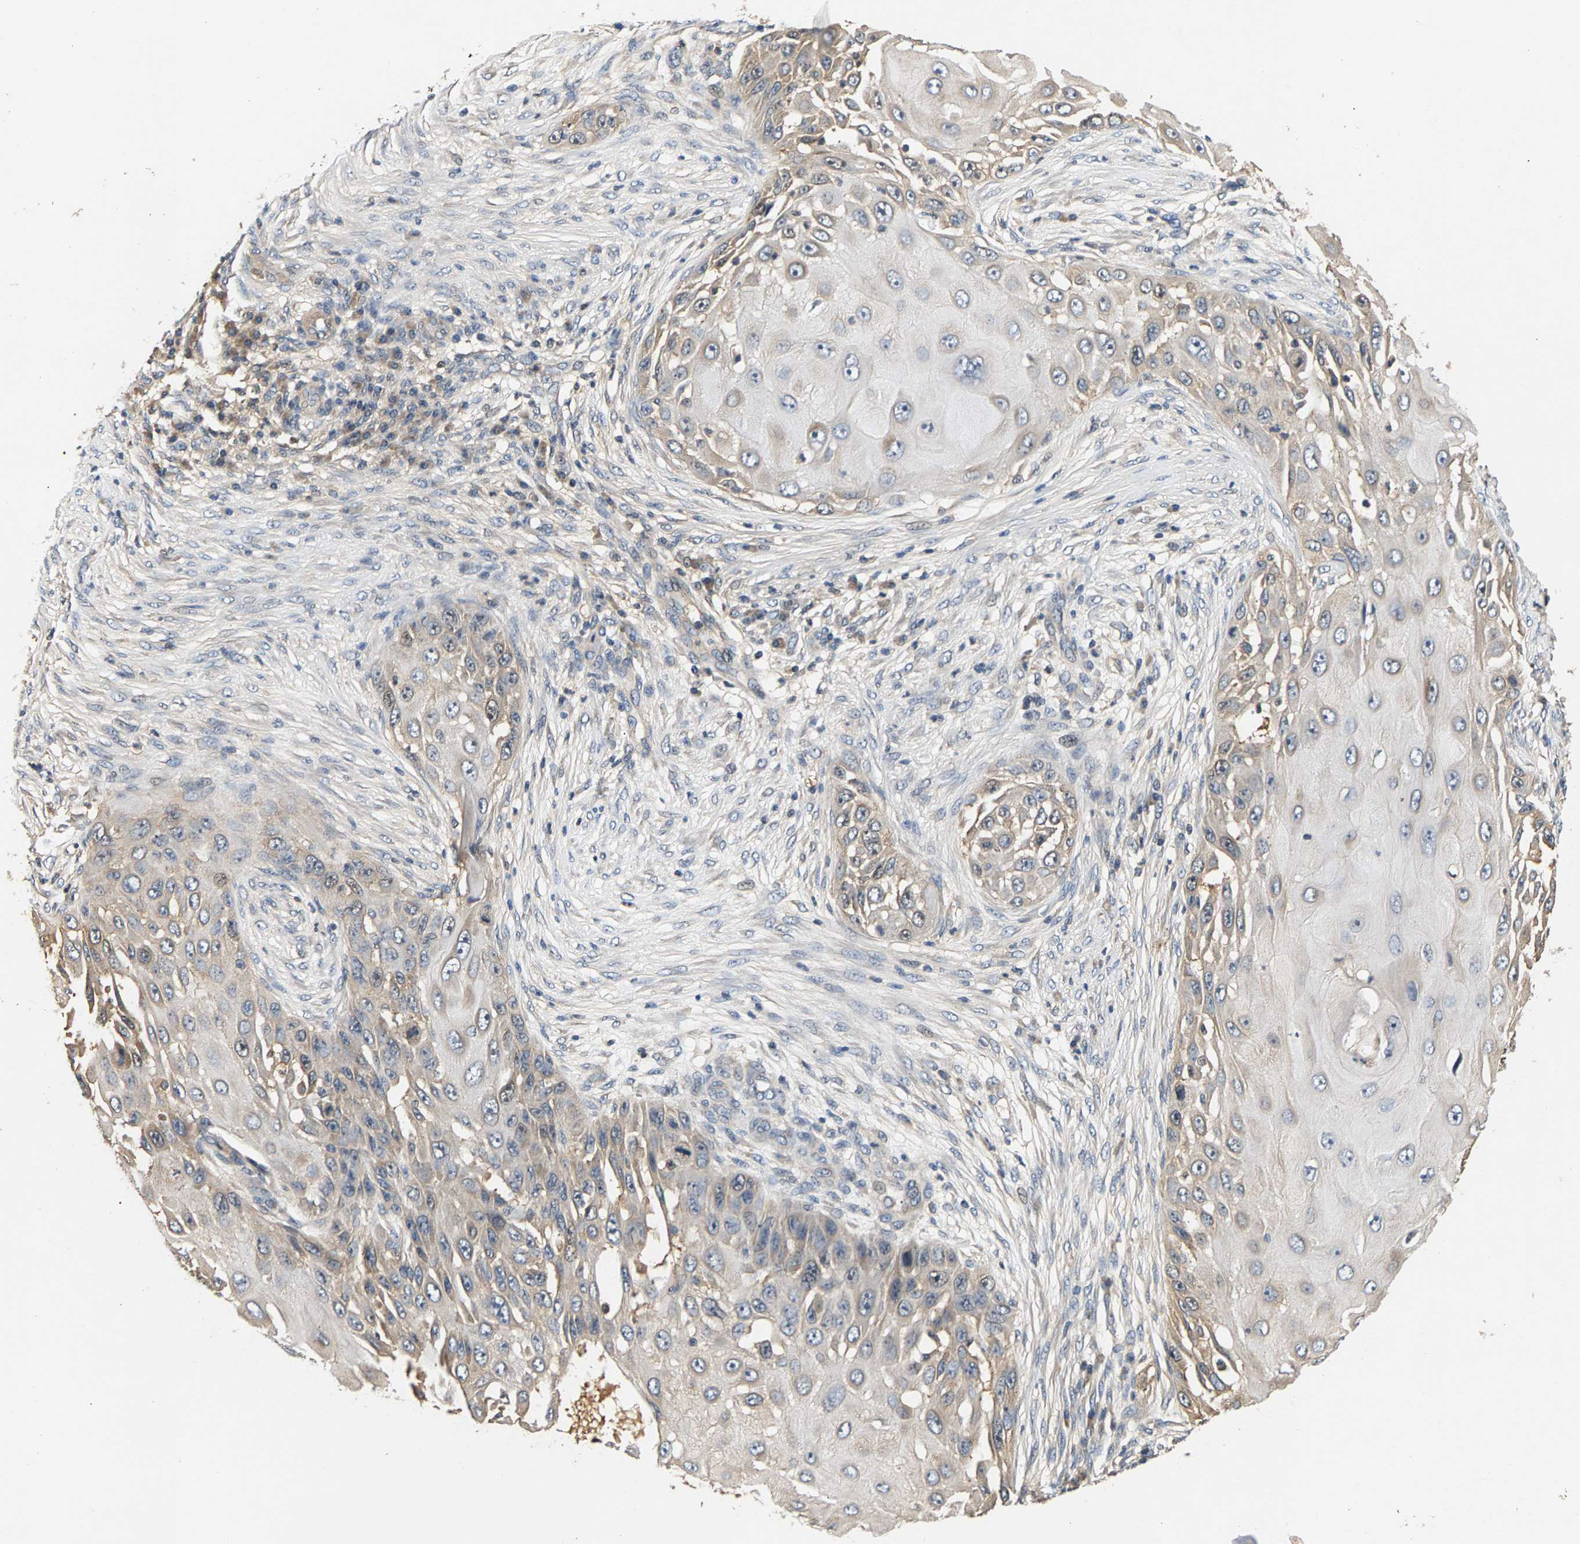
{"staining": {"intensity": "weak", "quantity": "<25%", "location": "cytoplasmic/membranous"}, "tissue": "skin cancer", "cell_type": "Tumor cells", "image_type": "cancer", "snomed": [{"axis": "morphology", "description": "Squamous cell carcinoma, NOS"}, {"axis": "topography", "description": "Skin"}], "caption": "Immunohistochemistry image of human skin cancer (squamous cell carcinoma) stained for a protein (brown), which displays no staining in tumor cells.", "gene": "FAM78A", "patient": {"sex": "female", "age": 44}}